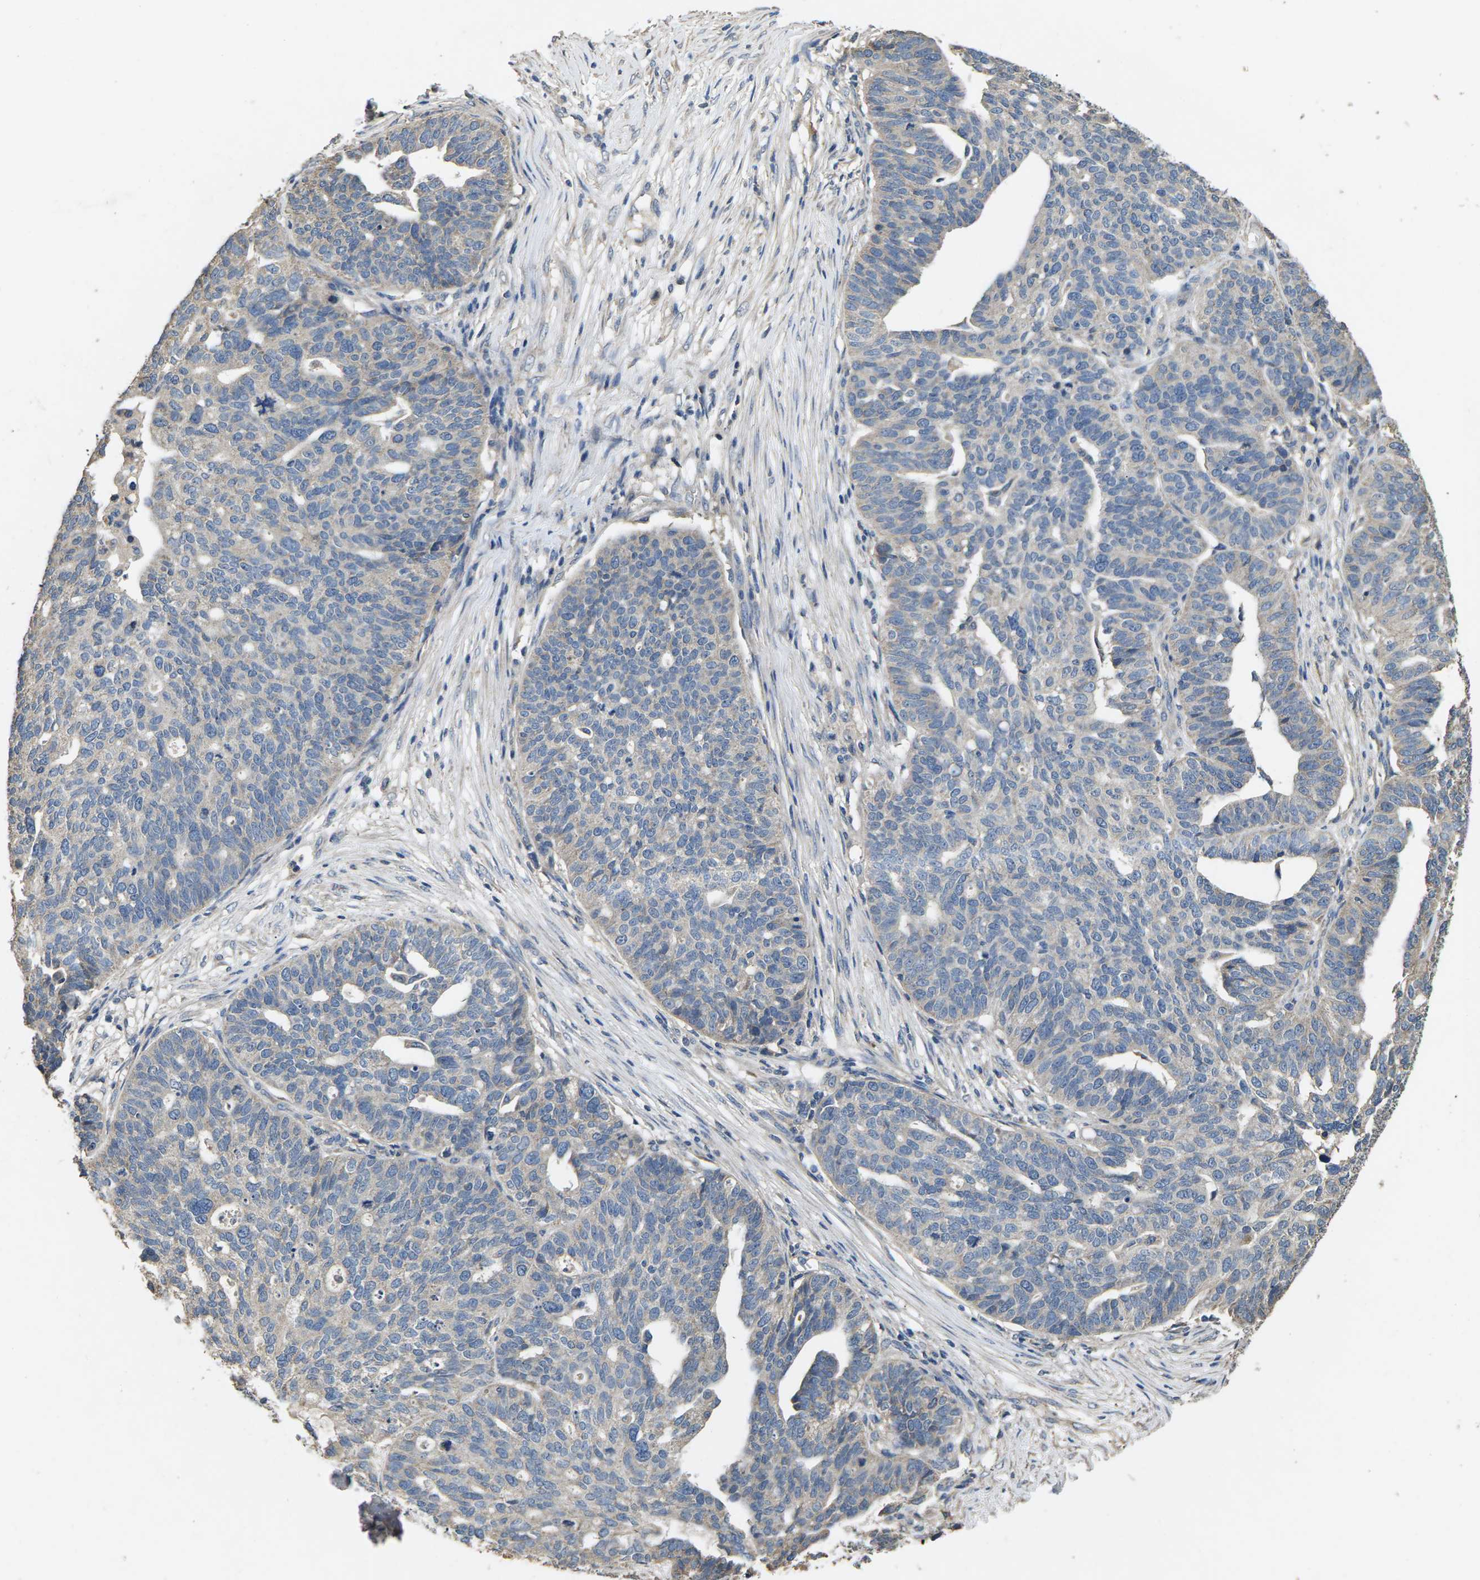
{"staining": {"intensity": "negative", "quantity": "none", "location": "none"}, "tissue": "ovarian cancer", "cell_type": "Tumor cells", "image_type": "cancer", "snomed": [{"axis": "morphology", "description": "Cystadenocarcinoma, serous, NOS"}, {"axis": "topography", "description": "Ovary"}], "caption": "Ovarian cancer stained for a protein using IHC displays no expression tumor cells.", "gene": "B4GAT1", "patient": {"sex": "female", "age": 59}}